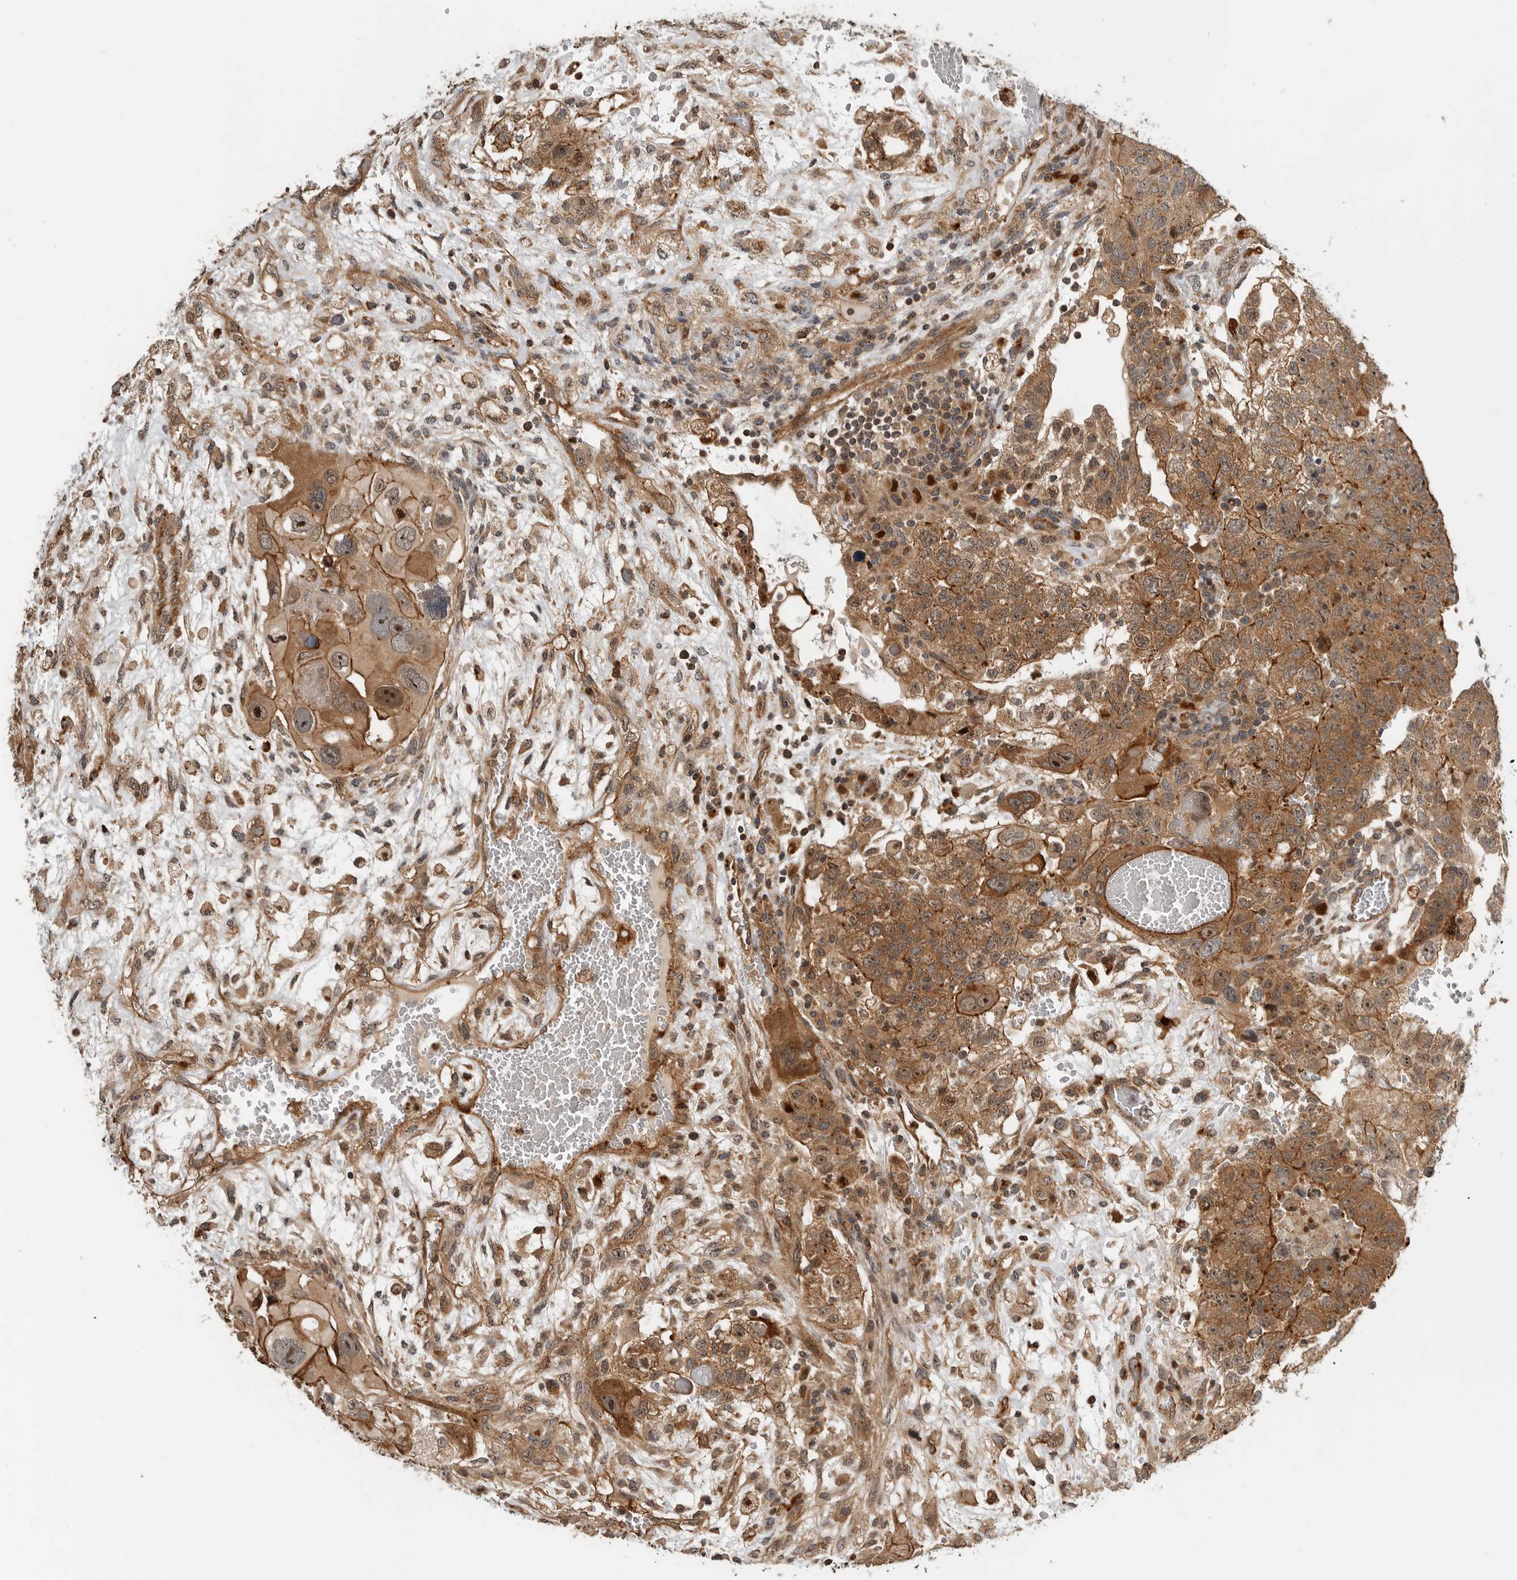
{"staining": {"intensity": "moderate", "quantity": ">75%", "location": "cytoplasmic/membranous"}, "tissue": "testis cancer", "cell_type": "Tumor cells", "image_type": "cancer", "snomed": [{"axis": "morphology", "description": "Carcinoma, Embryonal, NOS"}, {"axis": "topography", "description": "Testis"}], "caption": "Brown immunohistochemical staining in testis embryonal carcinoma exhibits moderate cytoplasmic/membranous positivity in about >75% of tumor cells.", "gene": "STRAP", "patient": {"sex": "male", "age": 36}}